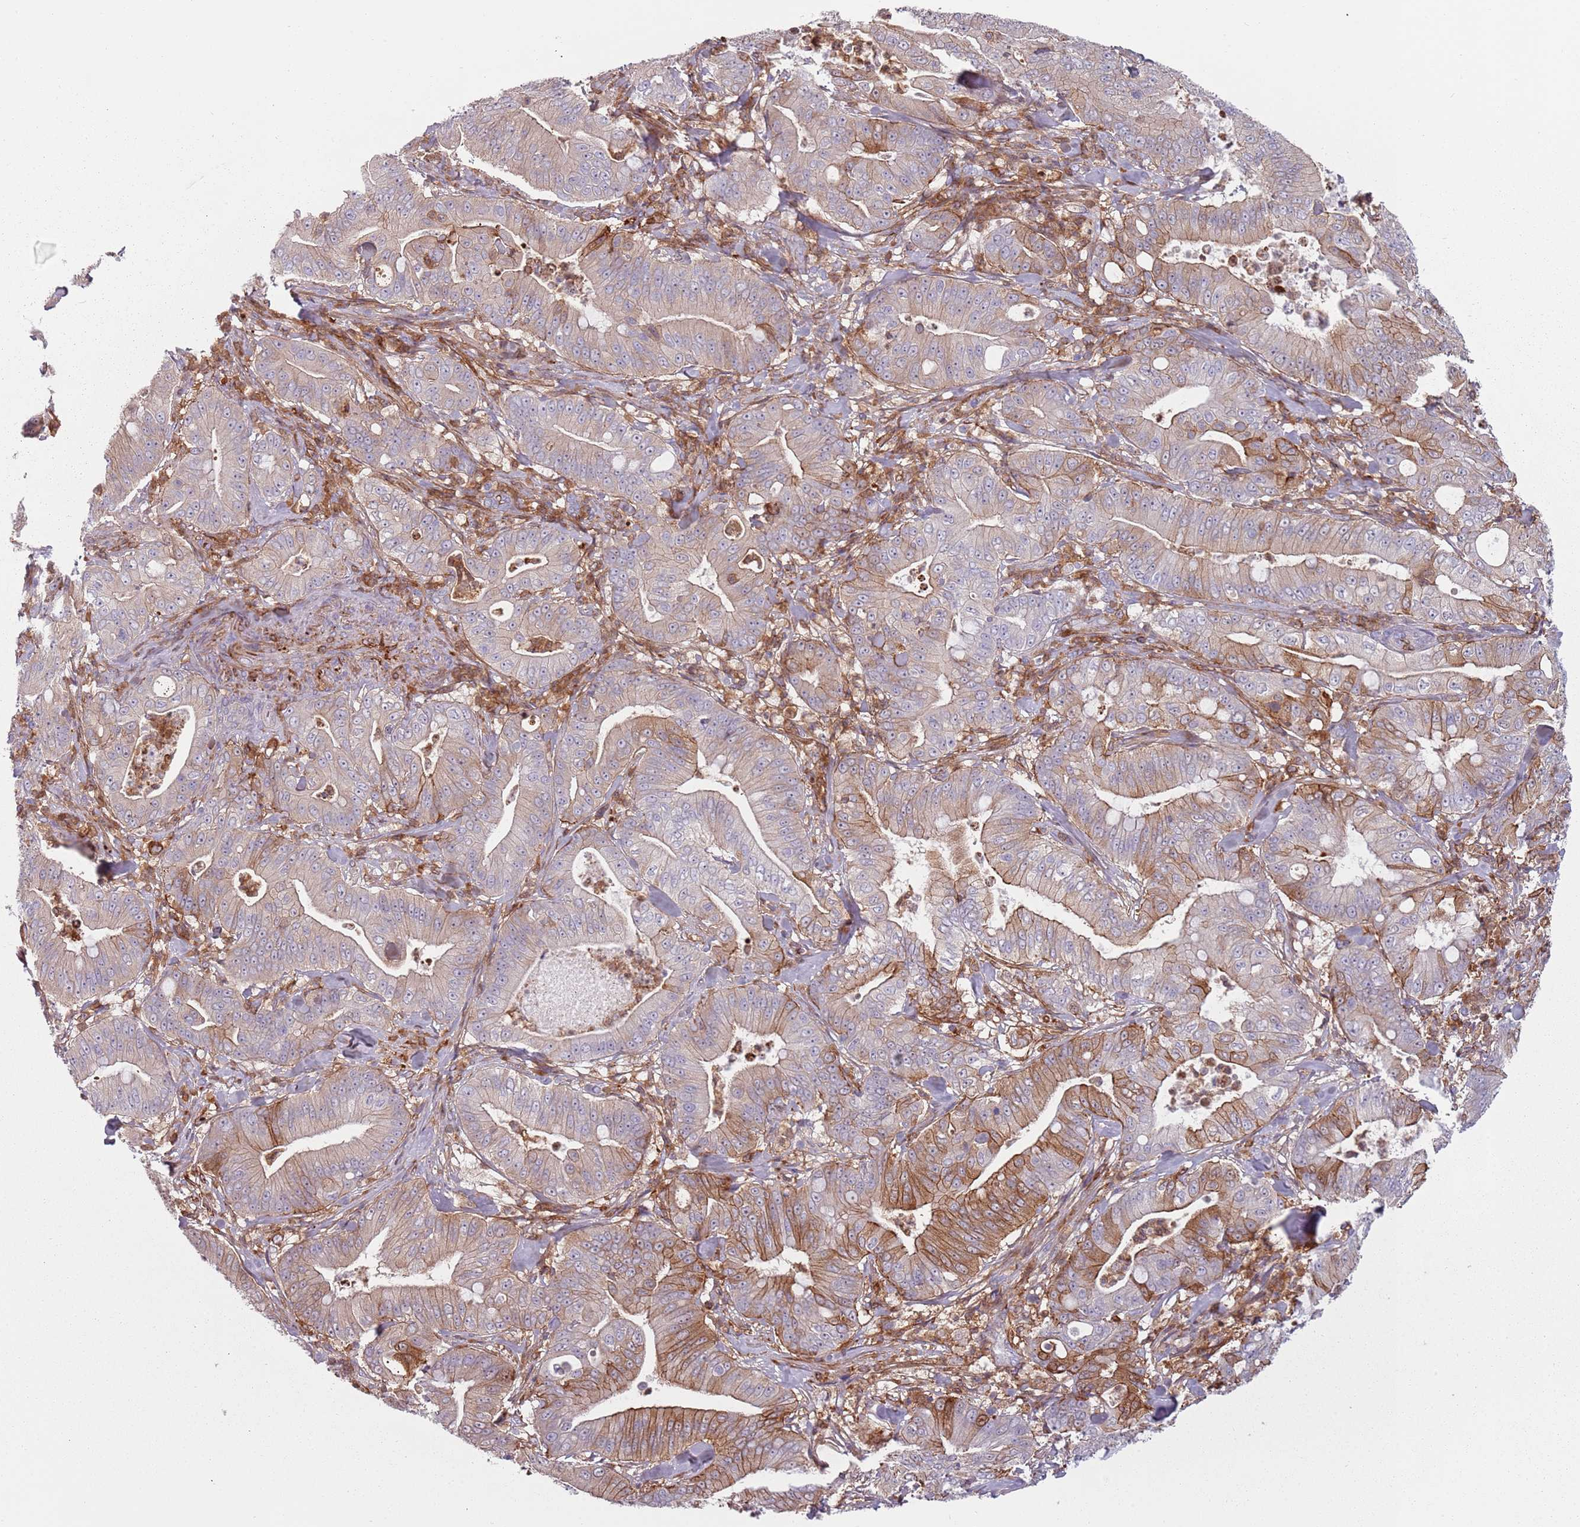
{"staining": {"intensity": "strong", "quantity": "25%-75%", "location": "cytoplasmic/membranous"}, "tissue": "pancreatic cancer", "cell_type": "Tumor cells", "image_type": "cancer", "snomed": [{"axis": "morphology", "description": "Adenocarcinoma, NOS"}, {"axis": "topography", "description": "Pancreas"}], "caption": "IHC histopathology image of neoplastic tissue: human pancreatic cancer (adenocarcinoma) stained using immunohistochemistry (IHC) exhibits high levels of strong protein expression localized specifically in the cytoplasmic/membranous of tumor cells, appearing as a cytoplasmic/membranous brown color.", "gene": "NADK", "patient": {"sex": "male", "age": 71}}